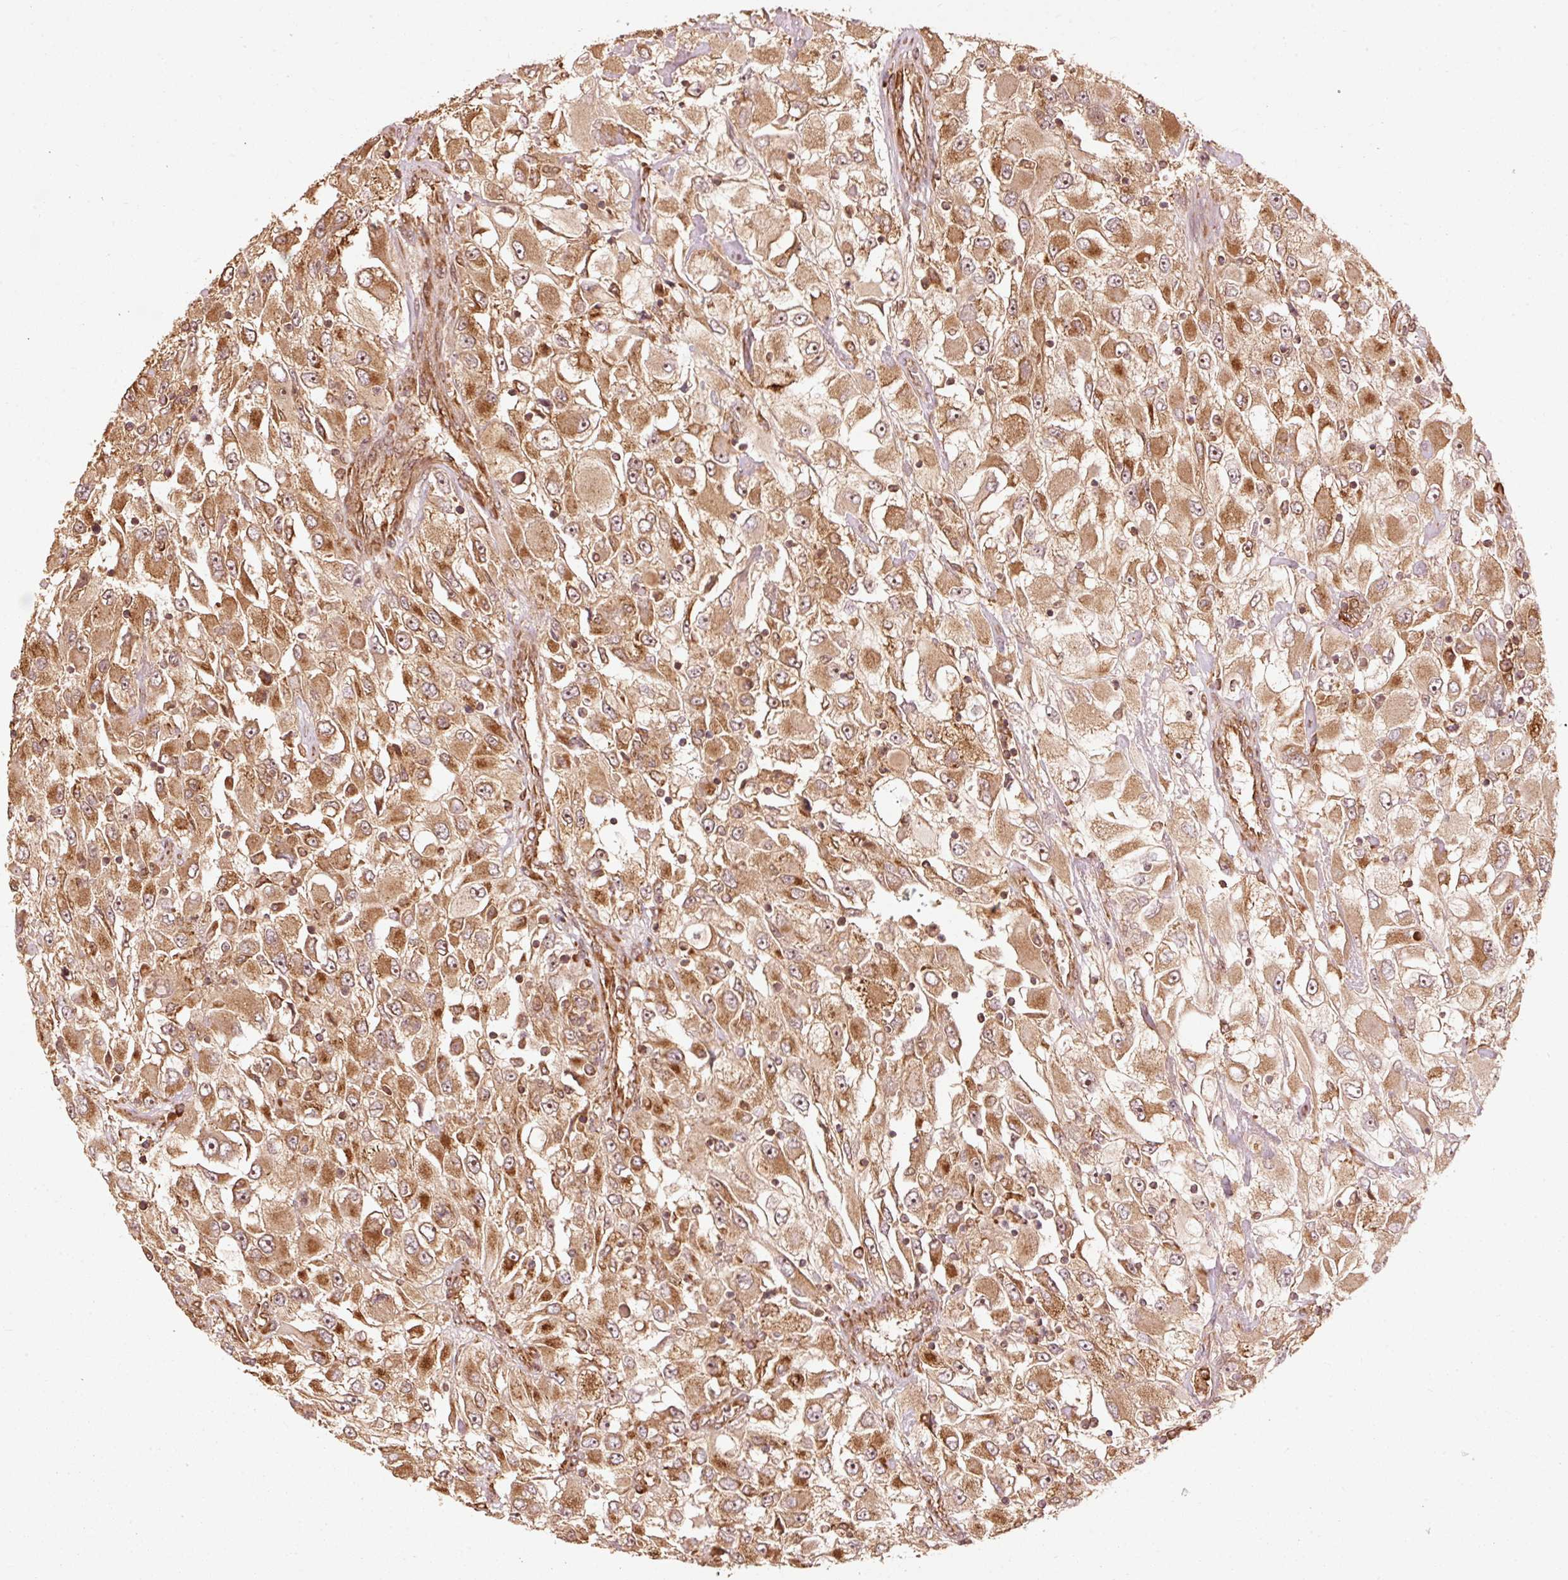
{"staining": {"intensity": "strong", "quantity": ">75%", "location": "cytoplasmic/membranous,nuclear"}, "tissue": "renal cancer", "cell_type": "Tumor cells", "image_type": "cancer", "snomed": [{"axis": "morphology", "description": "Adenocarcinoma, NOS"}, {"axis": "topography", "description": "Kidney"}], "caption": "Immunohistochemistry (IHC) (DAB (3,3'-diaminobenzidine)) staining of human renal adenocarcinoma shows strong cytoplasmic/membranous and nuclear protein staining in about >75% of tumor cells.", "gene": "MRPL16", "patient": {"sex": "female", "age": 52}}